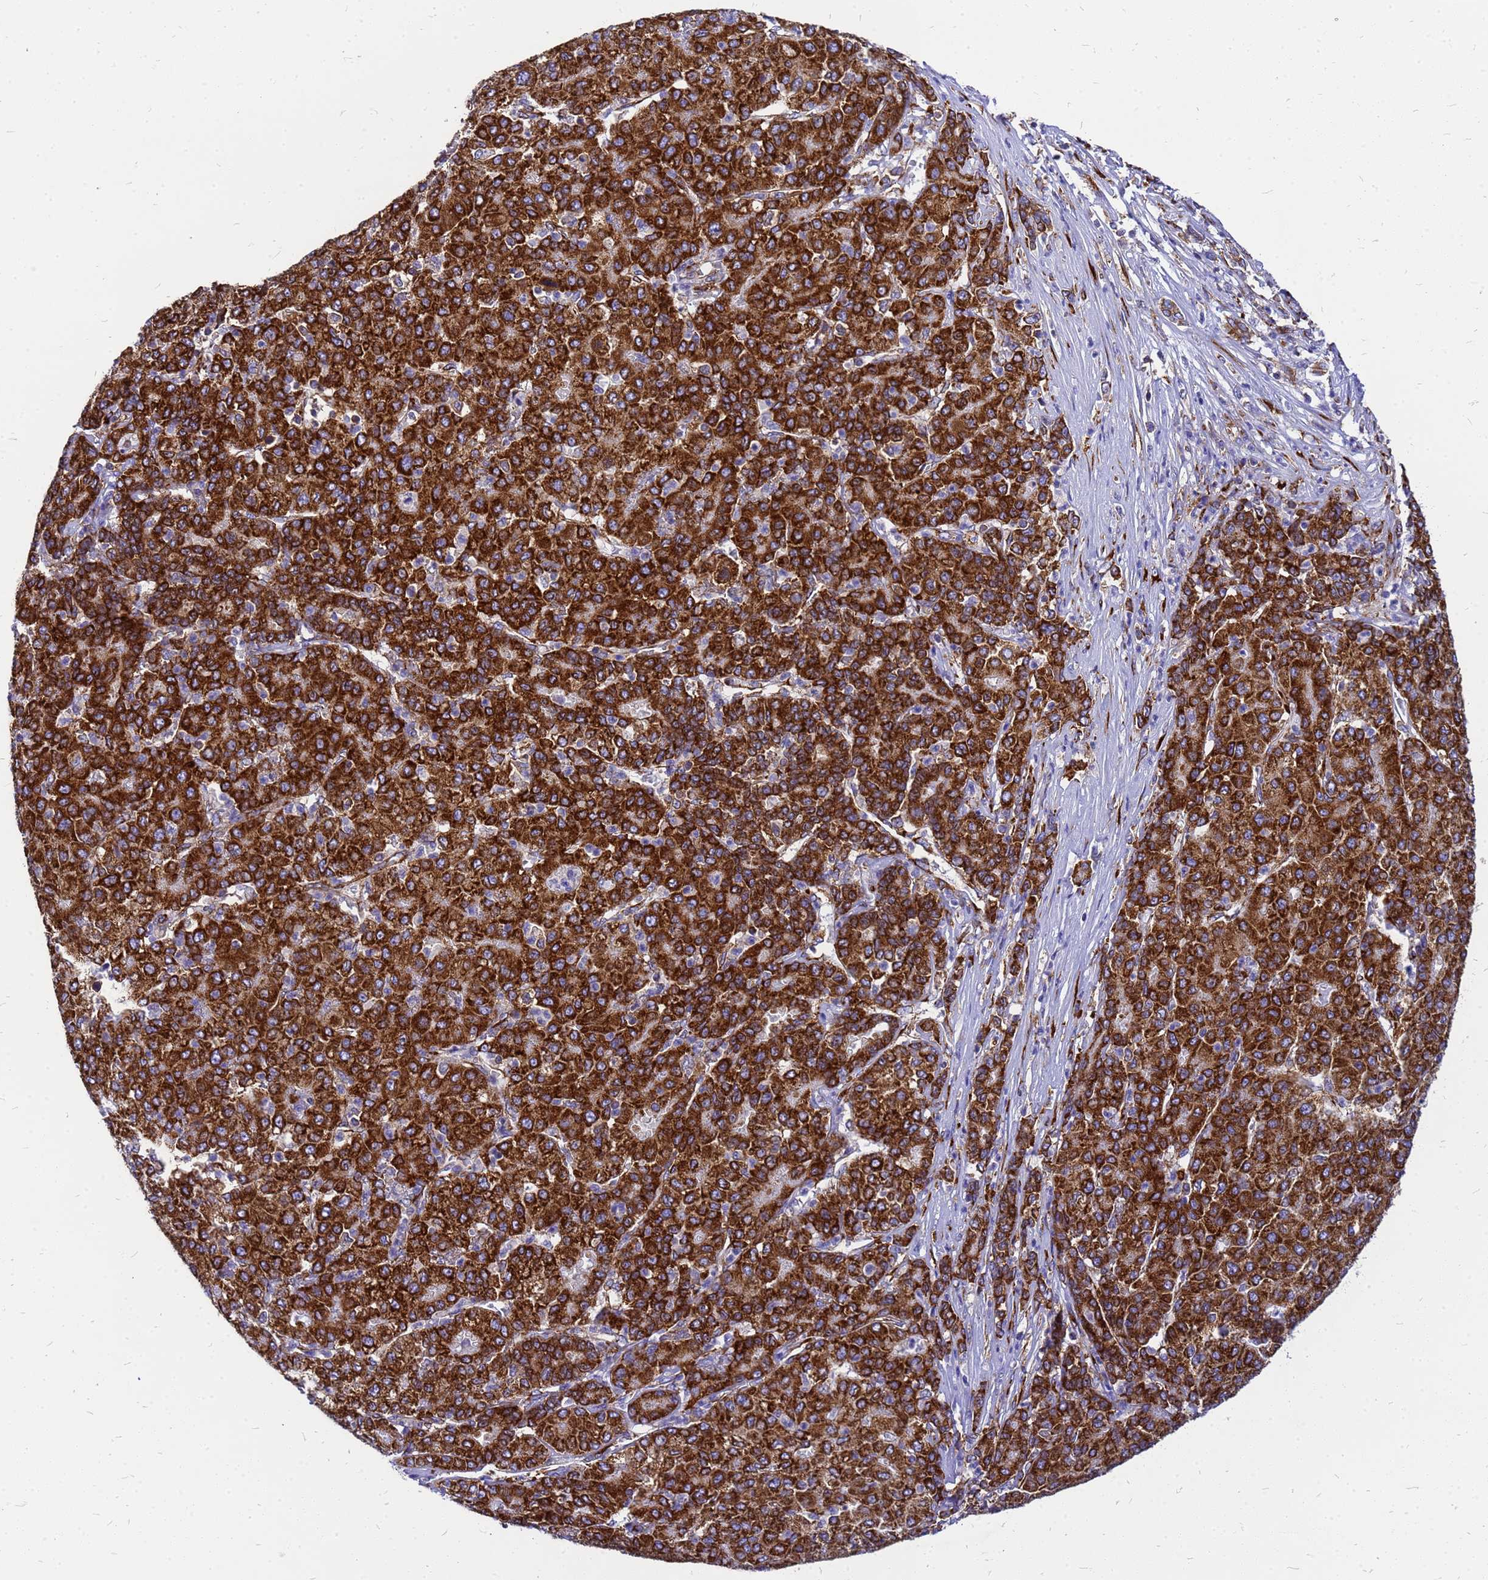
{"staining": {"intensity": "strong", "quantity": ">75%", "location": "cytoplasmic/membranous"}, "tissue": "liver cancer", "cell_type": "Tumor cells", "image_type": "cancer", "snomed": [{"axis": "morphology", "description": "Carcinoma, Hepatocellular, NOS"}, {"axis": "topography", "description": "Liver"}], "caption": "Human hepatocellular carcinoma (liver) stained with a protein marker shows strong staining in tumor cells.", "gene": "EEF1D", "patient": {"sex": "male", "age": 65}}